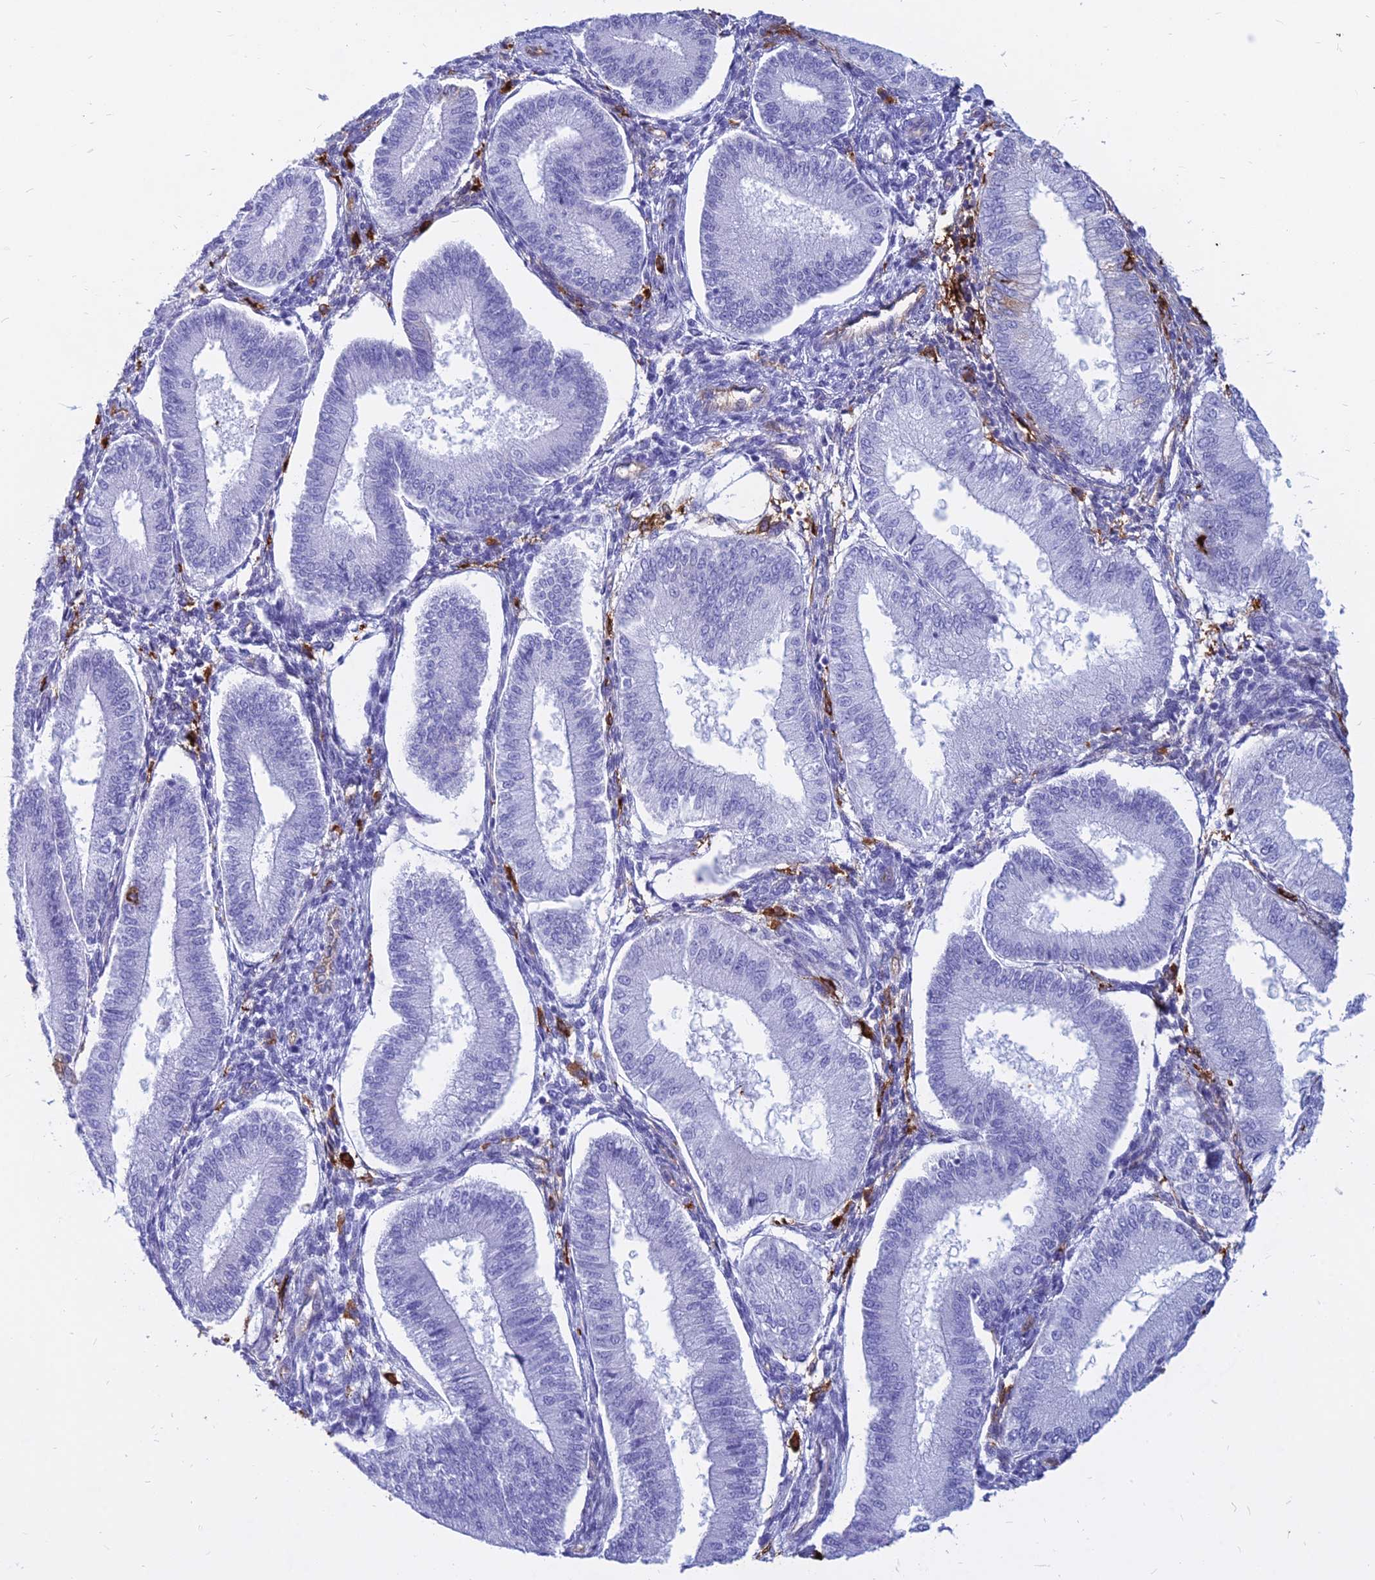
{"staining": {"intensity": "negative", "quantity": "none", "location": "none"}, "tissue": "endometrium", "cell_type": "Cells in endometrial stroma", "image_type": "normal", "snomed": [{"axis": "morphology", "description": "Normal tissue, NOS"}, {"axis": "topography", "description": "Endometrium"}], "caption": "IHC photomicrograph of unremarkable endometrium stained for a protein (brown), which shows no expression in cells in endometrial stroma.", "gene": "HLA", "patient": {"sex": "female", "age": 39}}